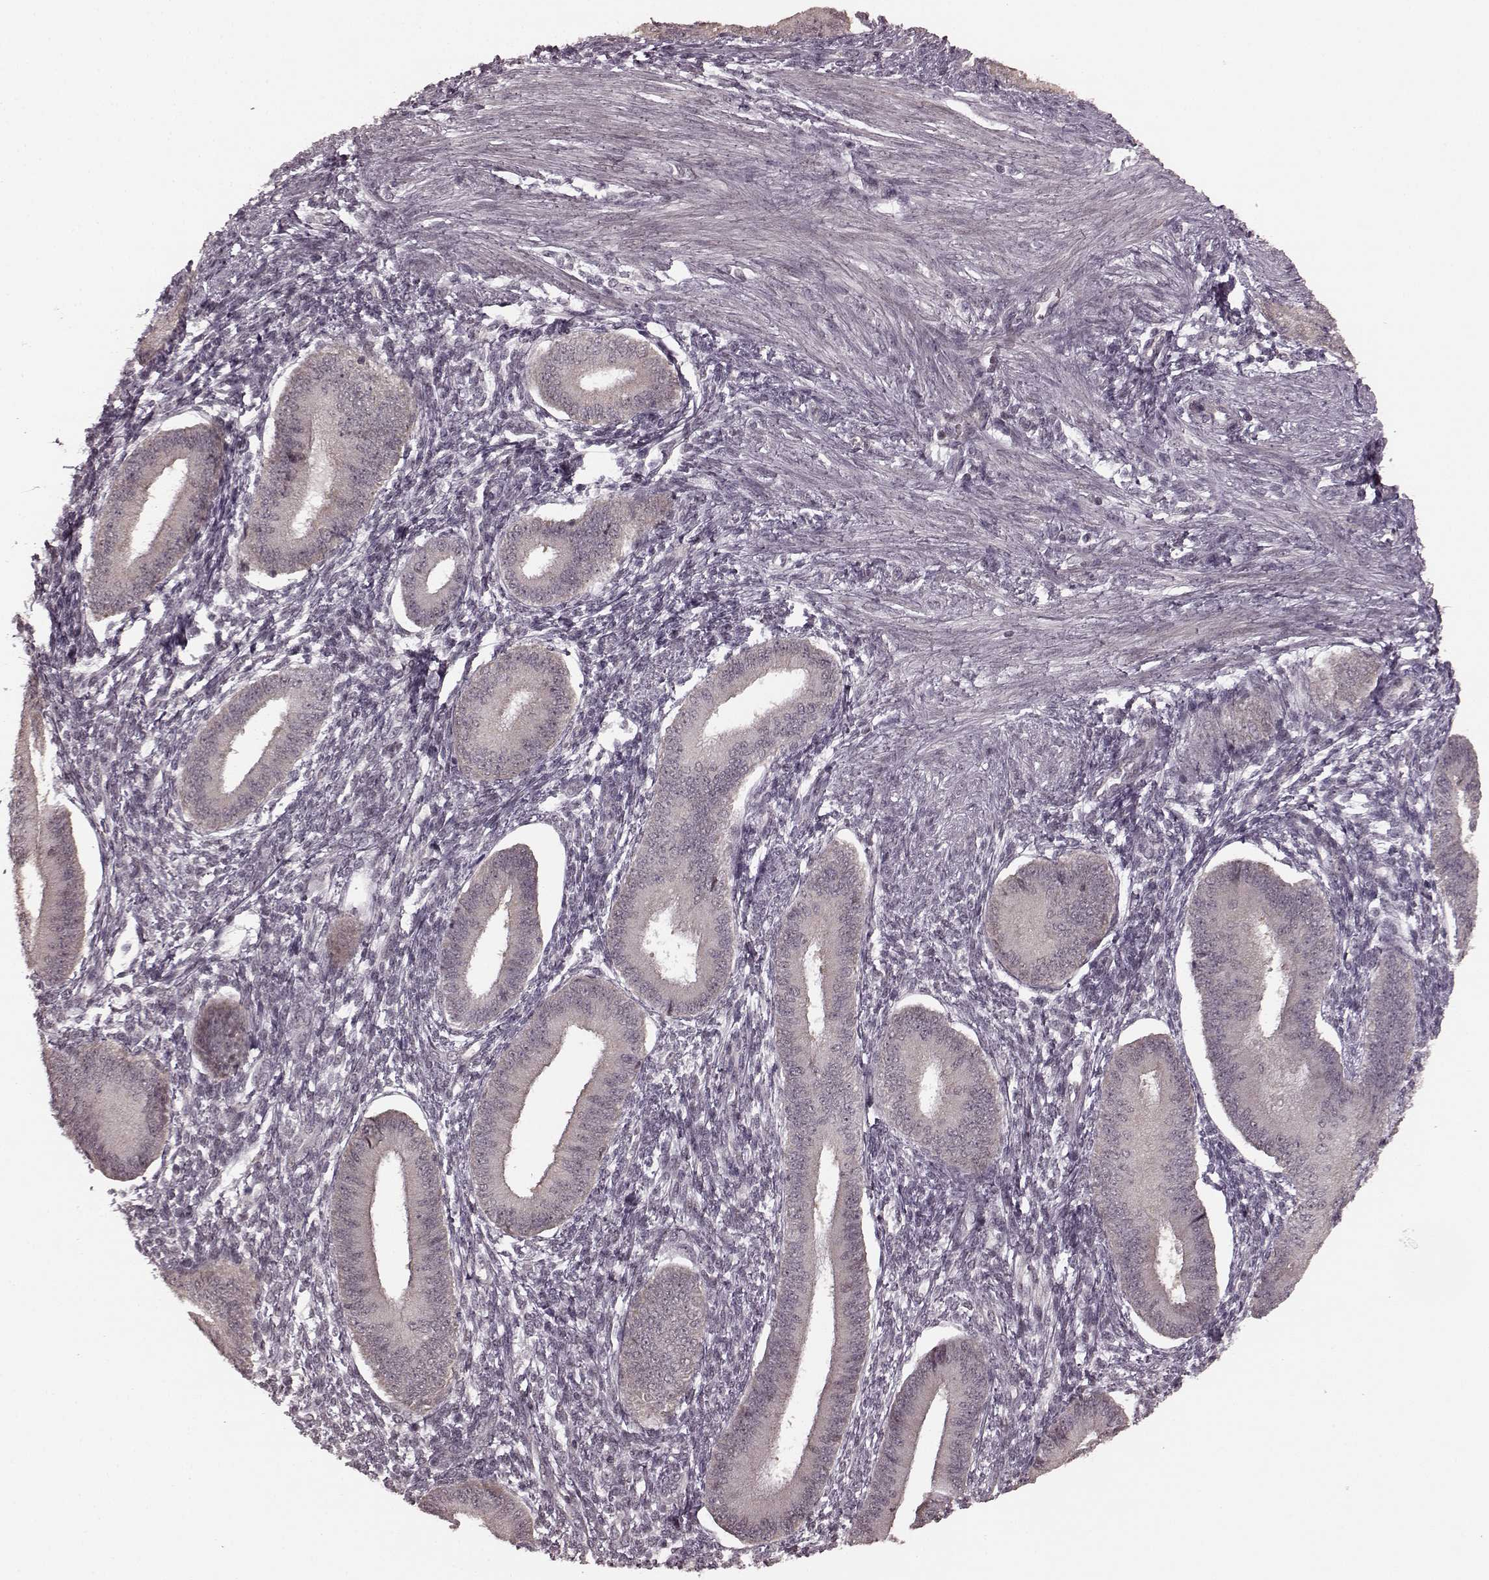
{"staining": {"intensity": "negative", "quantity": "none", "location": "none"}, "tissue": "endometrium", "cell_type": "Cells in endometrial stroma", "image_type": "normal", "snomed": [{"axis": "morphology", "description": "Normal tissue, NOS"}, {"axis": "topography", "description": "Endometrium"}], "caption": "Immunohistochemical staining of unremarkable endometrium reveals no significant staining in cells in endometrial stroma. (DAB immunohistochemistry with hematoxylin counter stain).", "gene": "PLCB4", "patient": {"sex": "female", "age": 39}}